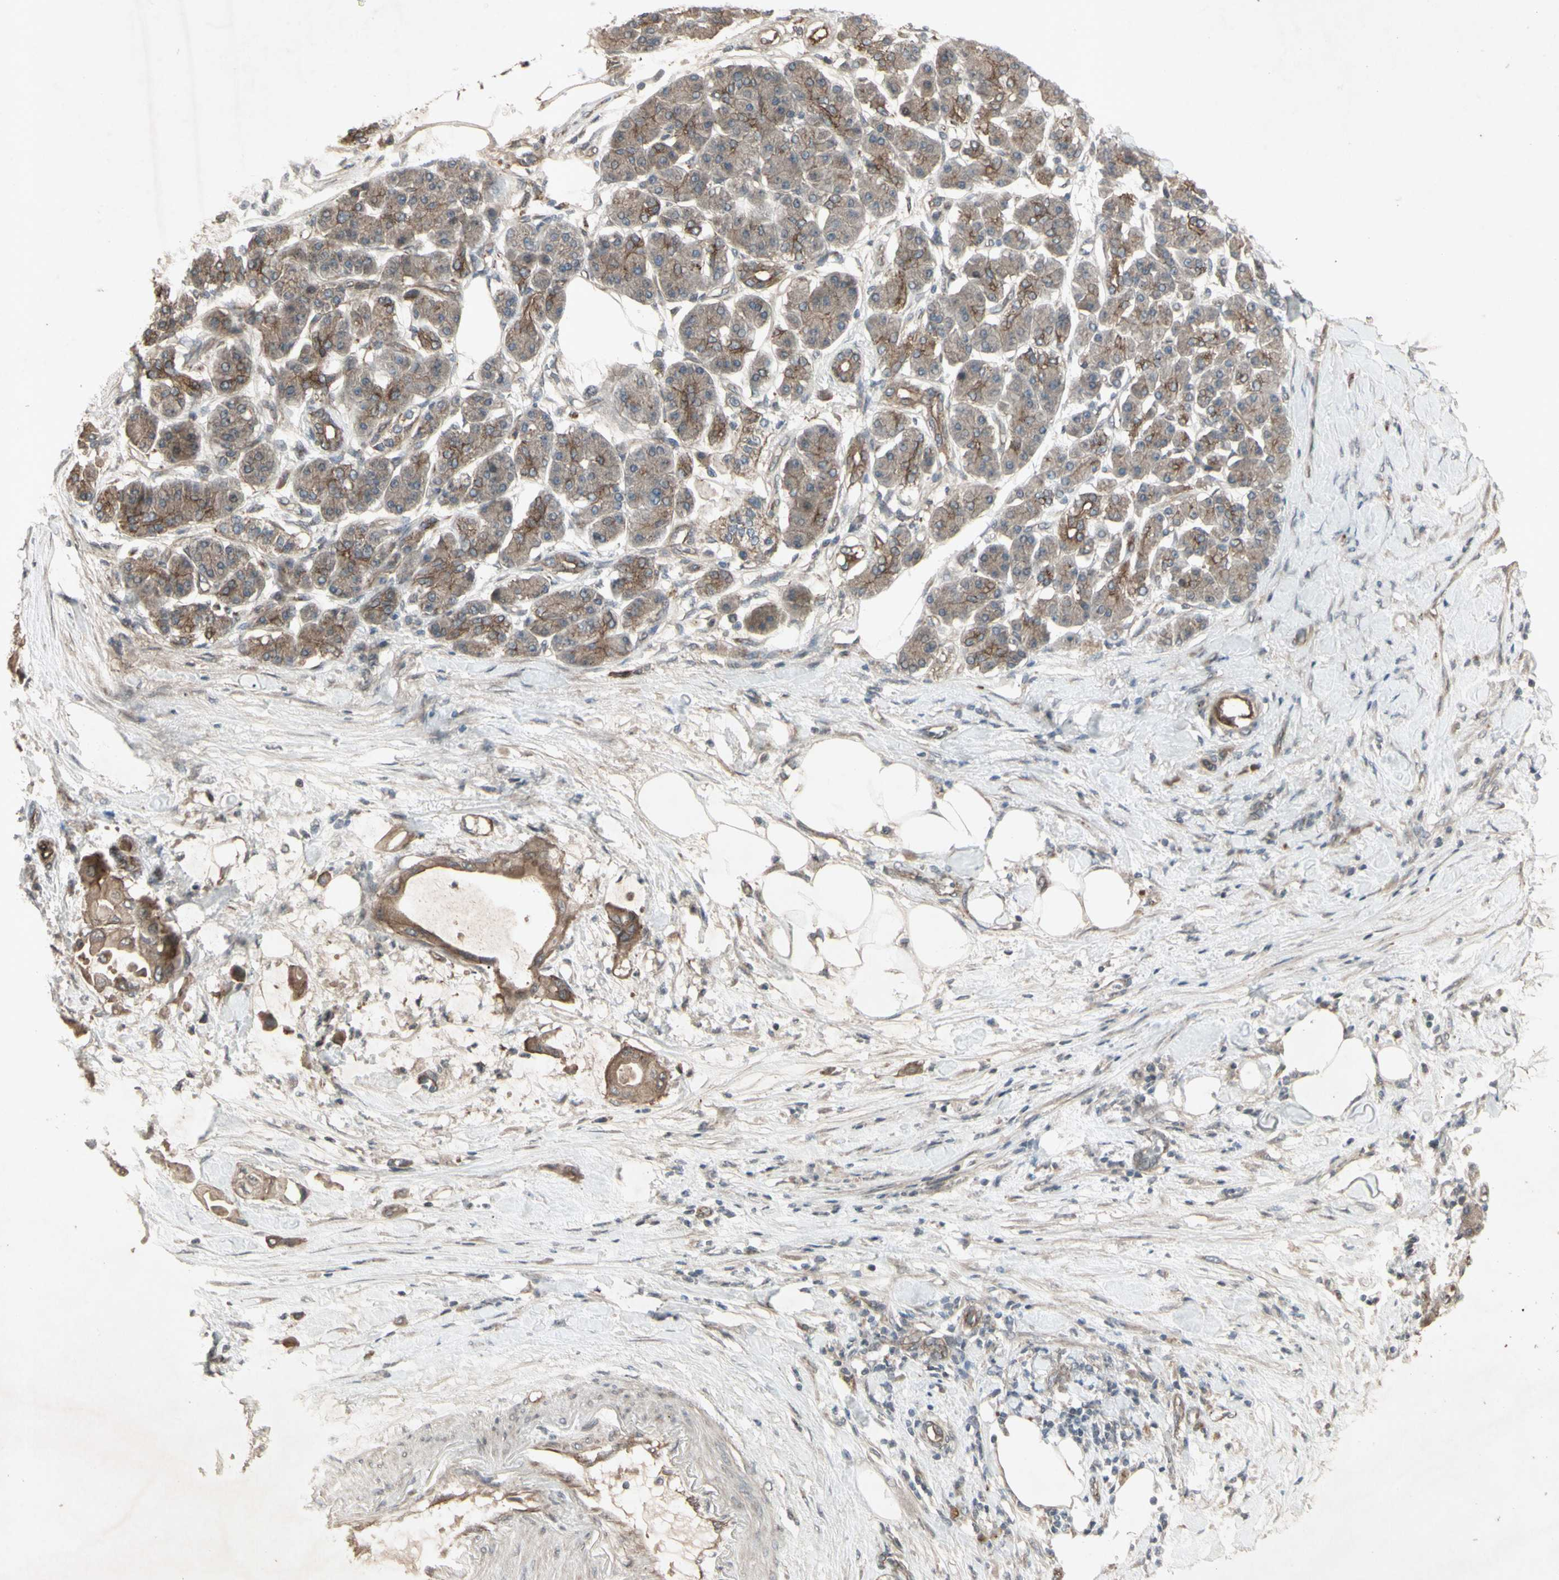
{"staining": {"intensity": "moderate", "quantity": ">75%", "location": "cytoplasmic/membranous"}, "tissue": "pancreatic cancer", "cell_type": "Tumor cells", "image_type": "cancer", "snomed": [{"axis": "morphology", "description": "Adenocarcinoma, NOS"}, {"axis": "morphology", "description": "Adenocarcinoma, metastatic, NOS"}, {"axis": "topography", "description": "Lymph node"}, {"axis": "topography", "description": "Pancreas"}, {"axis": "topography", "description": "Duodenum"}], "caption": "The photomicrograph demonstrates a brown stain indicating the presence of a protein in the cytoplasmic/membranous of tumor cells in metastatic adenocarcinoma (pancreatic).", "gene": "JAG1", "patient": {"sex": "female", "age": 64}}